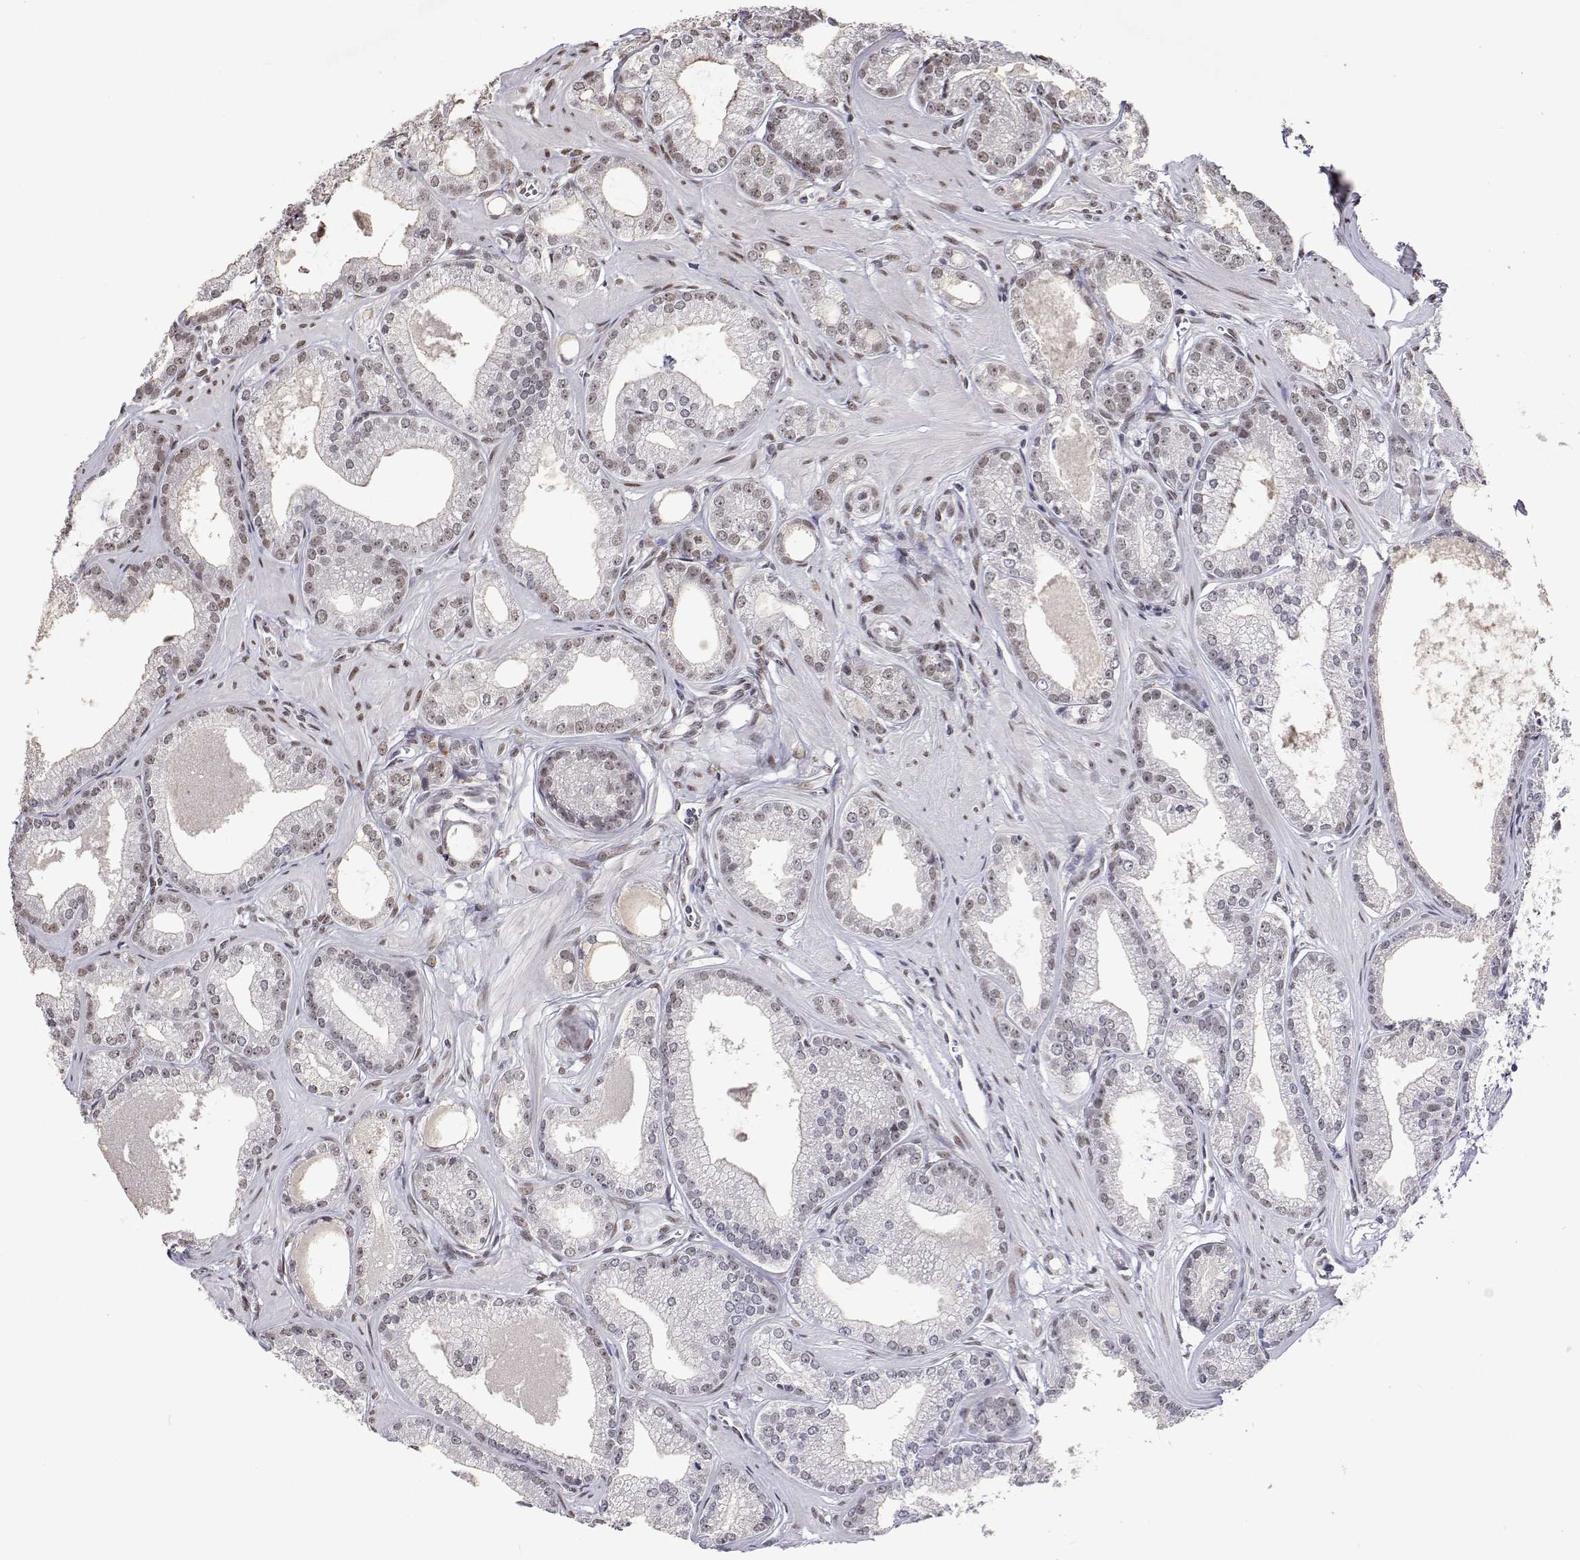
{"staining": {"intensity": "weak", "quantity": "<25%", "location": "nuclear"}, "tissue": "prostate cancer", "cell_type": "Tumor cells", "image_type": "cancer", "snomed": [{"axis": "morphology", "description": "Adenocarcinoma, NOS"}, {"axis": "topography", "description": "Prostate"}], "caption": "Tumor cells show no significant protein positivity in prostate adenocarcinoma.", "gene": "HNRNPA0", "patient": {"sex": "male", "age": 71}}